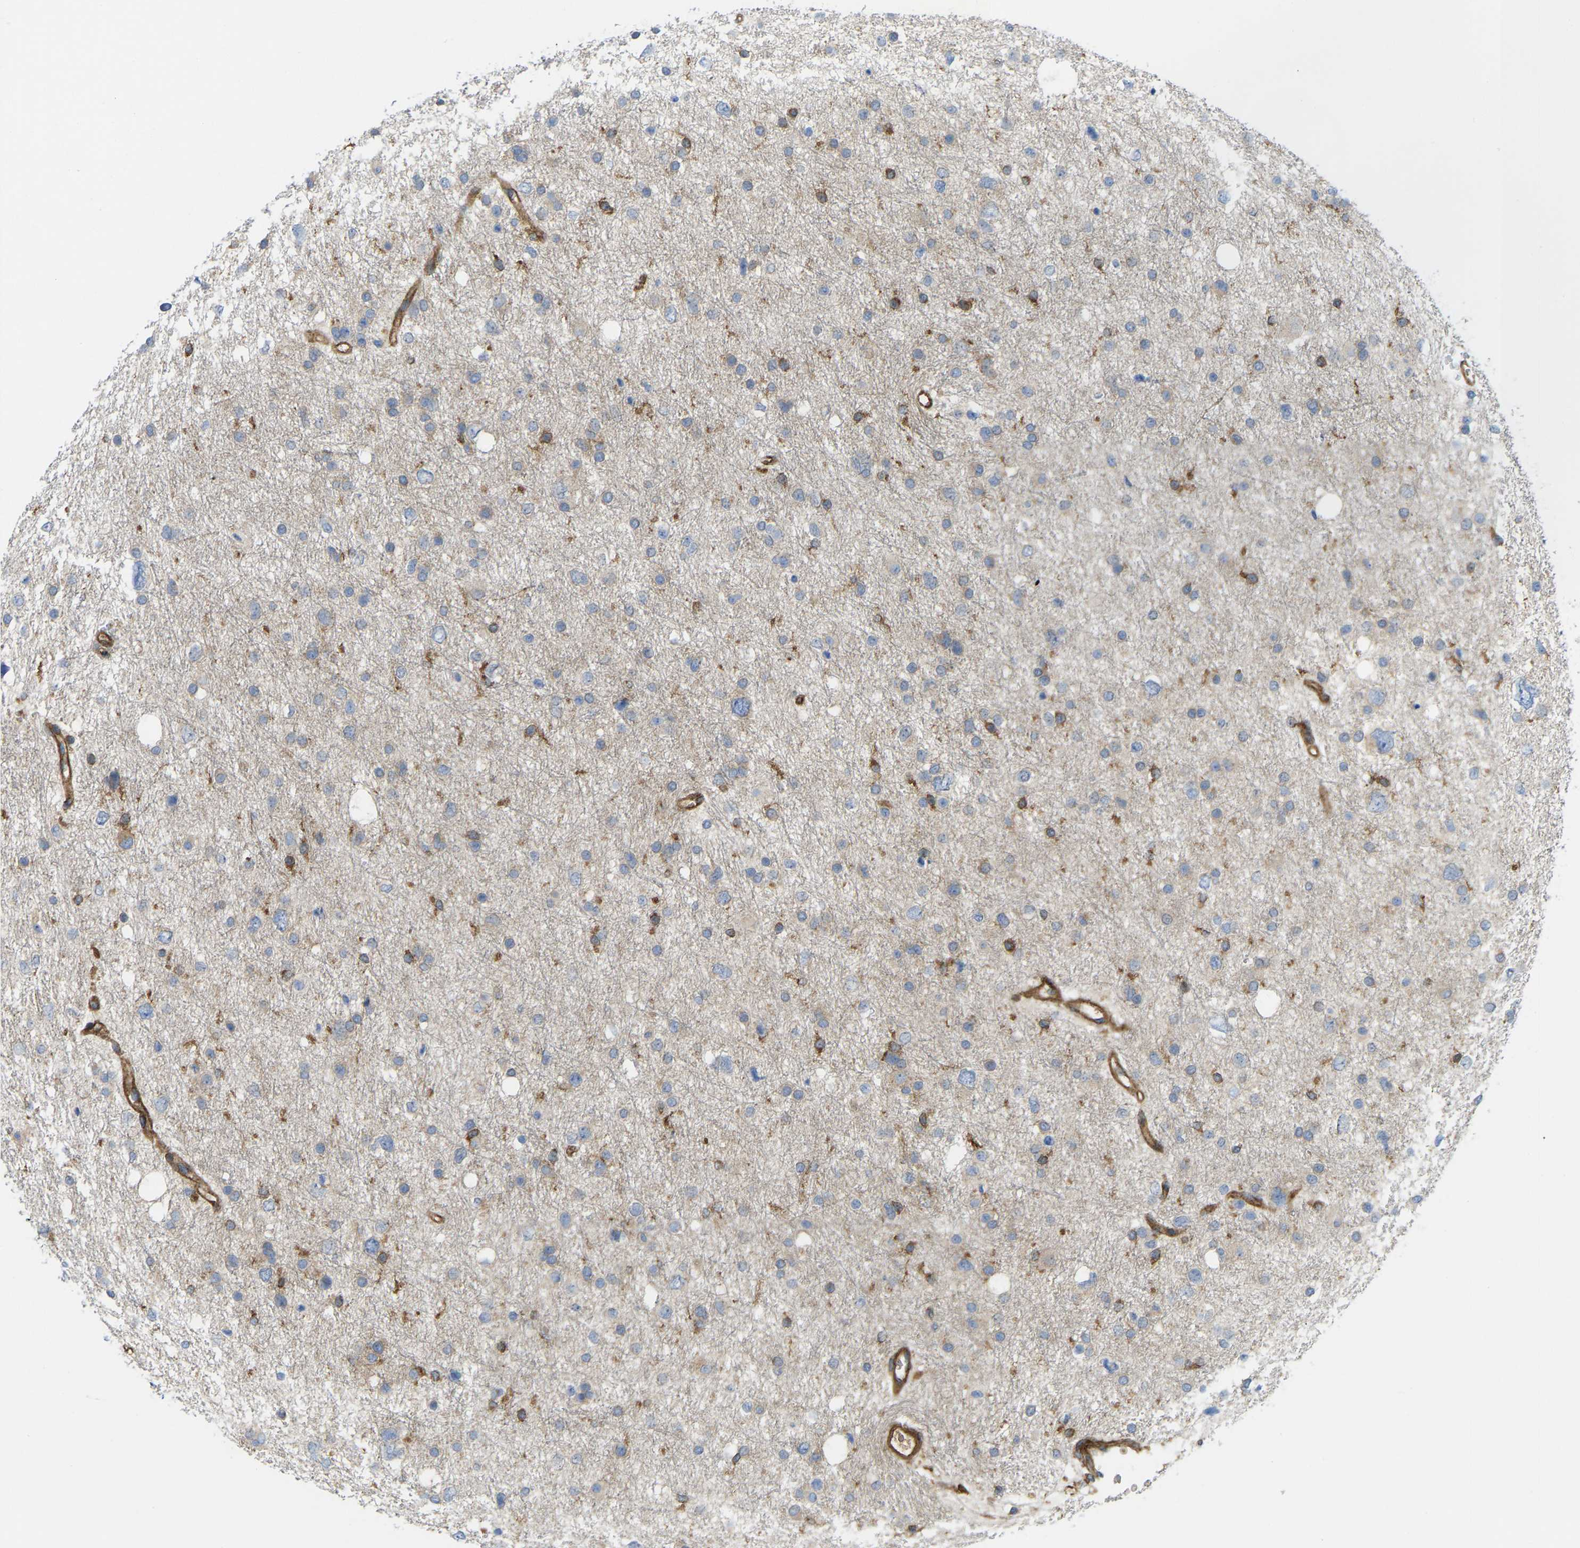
{"staining": {"intensity": "moderate", "quantity": "<25%", "location": "cytoplasmic/membranous"}, "tissue": "glioma", "cell_type": "Tumor cells", "image_type": "cancer", "snomed": [{"axis": "morphology", "description": "Glioma, malignant, Low grade"}, {"axis": "topography", "description": "Brain"}], "caption": "Protein staining exhibits moderate cytoplasmic/membranous positivity in approximately <25% of tumor cells in glioma.", "gene": "PICALM", "patient": {"sex": "female", "age": 37}}